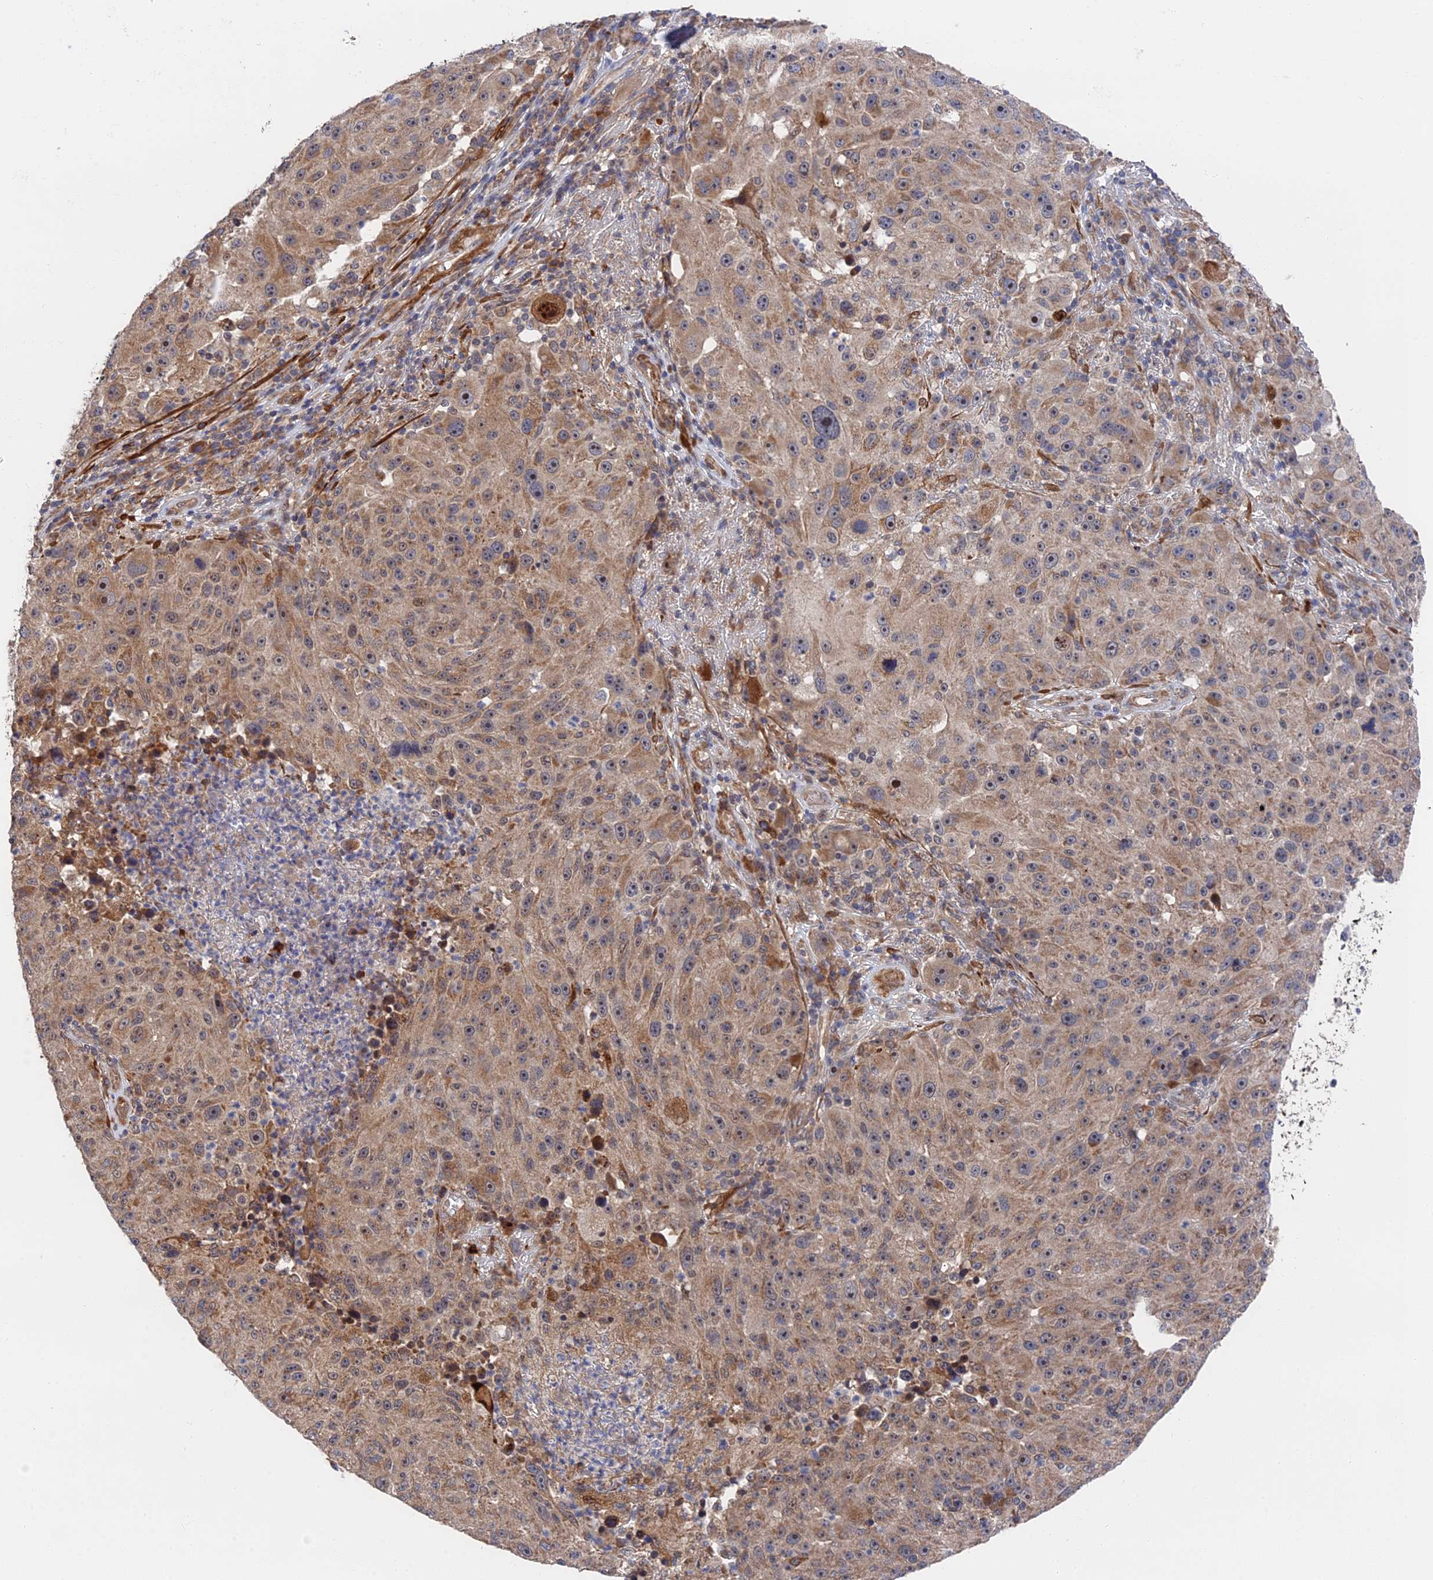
{"staining": {"intensity": "moderate", "quantity": ">75%", "location": "cytoplasmic/membranous"}, "tissue": "melanoma", "cell_type": "Tumor cells", "image_type": "cancer", "snomed": [{"axis": "morphology", "description": "Malignant melanoma, NOS"}, {"axis": "topography", "description": "Skin"}], "caption": "This micrograph demonstrates IHC staining of melanoma, with medium moderate cytoplasmic/membranous positivity in approximately >75% of tumor cells.", "gene": "ZNF320", "patient": {"sex": "male", "age": 53}}